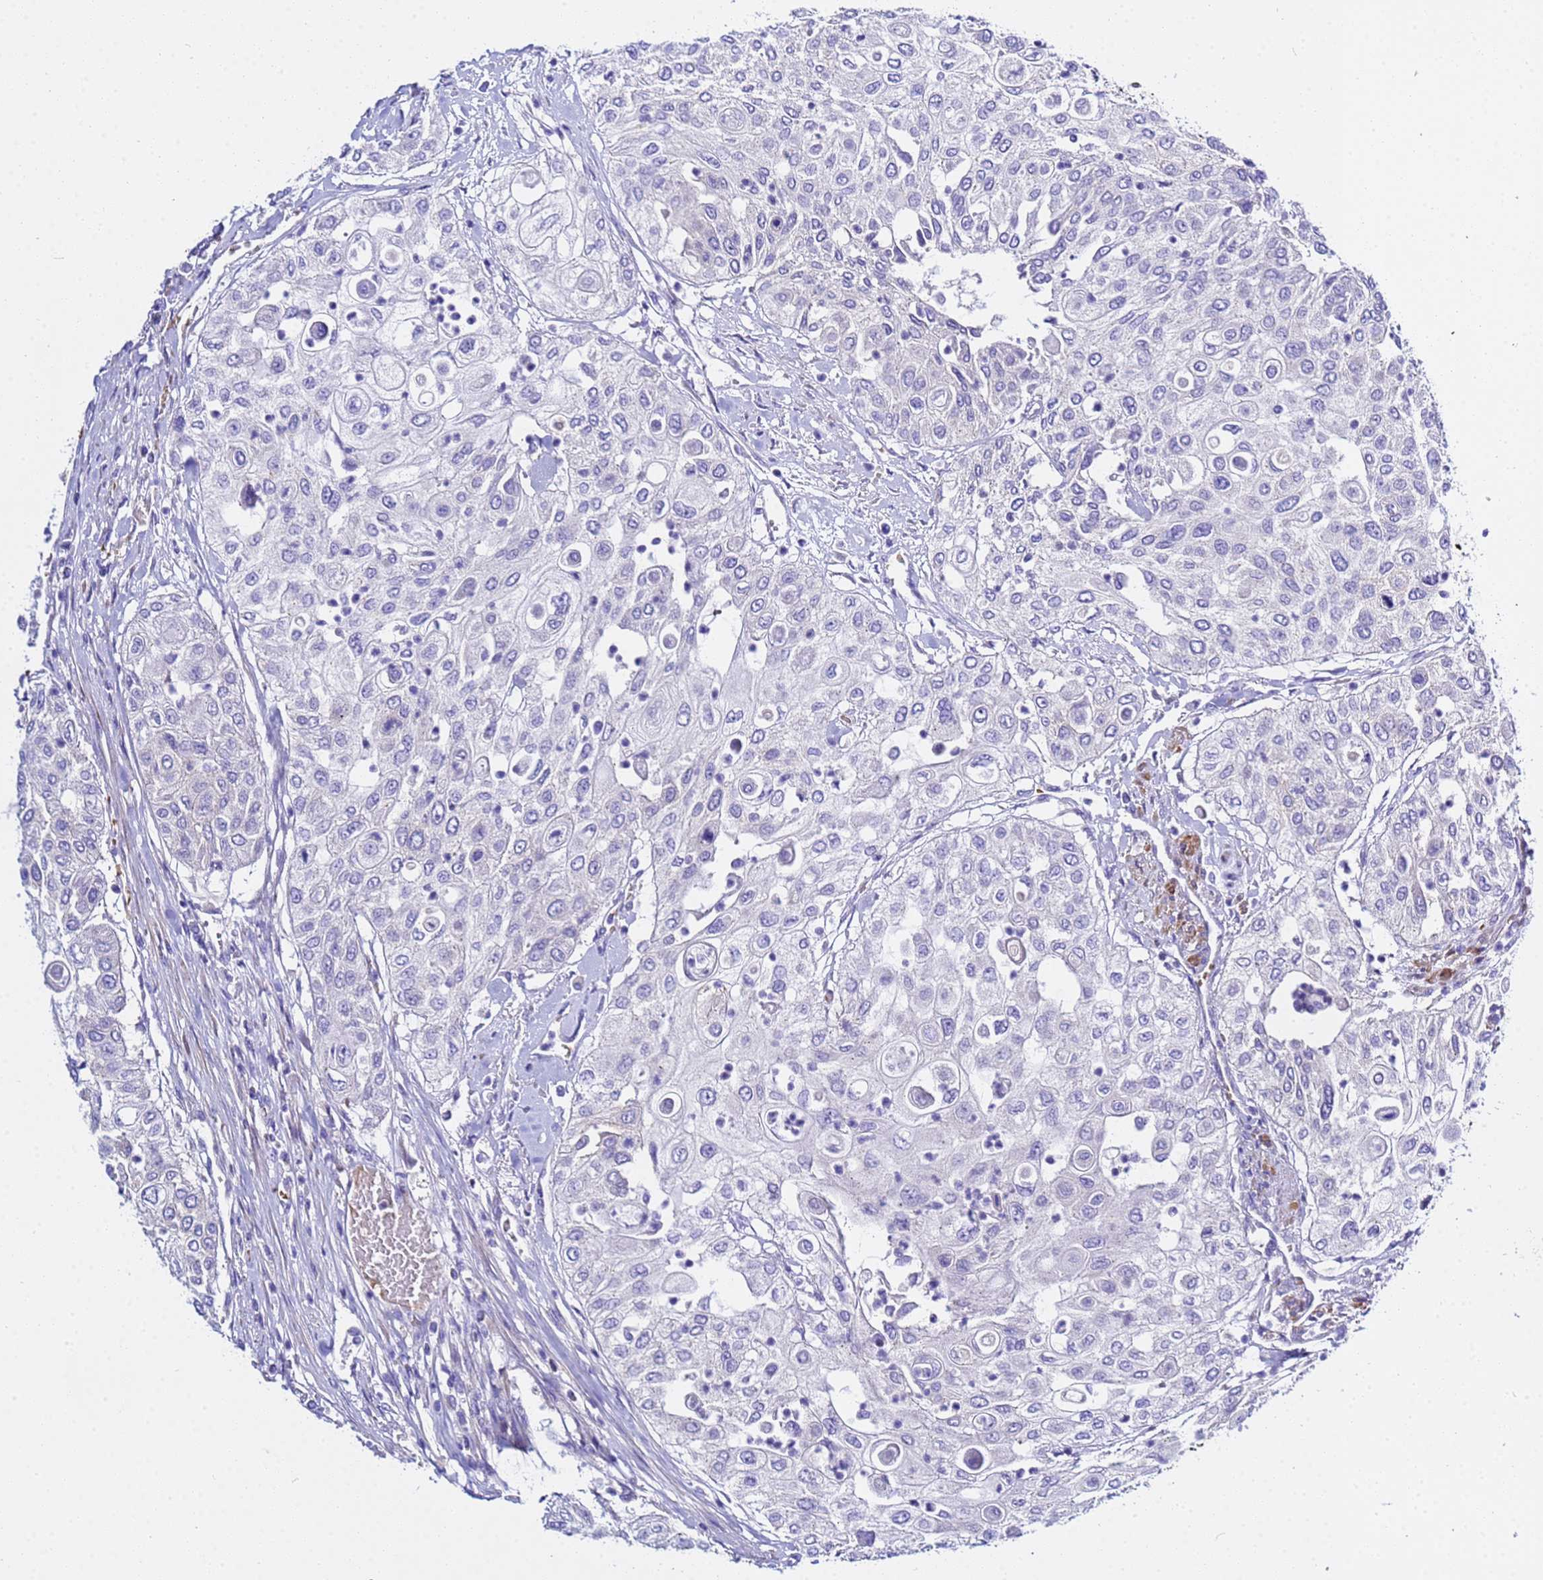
{"staining": {"intensity": "negative", "quantity": "none", "location": "none"}, "tissue": "urothelial cancer", "cell_type": "Tumor cells", "image_type": "cancer", "snomed": [{"axis": "morphology", "description": "Urothelial carcinoma, High grade"}, {"axis": "topography", "description": "Urinary bladder"}], "caption": "This histopathology image is of urothelial carcinoma (high-grade) stained with IHC to label a protein in brown with the nuclei are counter-stained blue. There is no expression in tumor cells.", "gene": "USP18", "patient": {"sex": "female", "age": 79}}